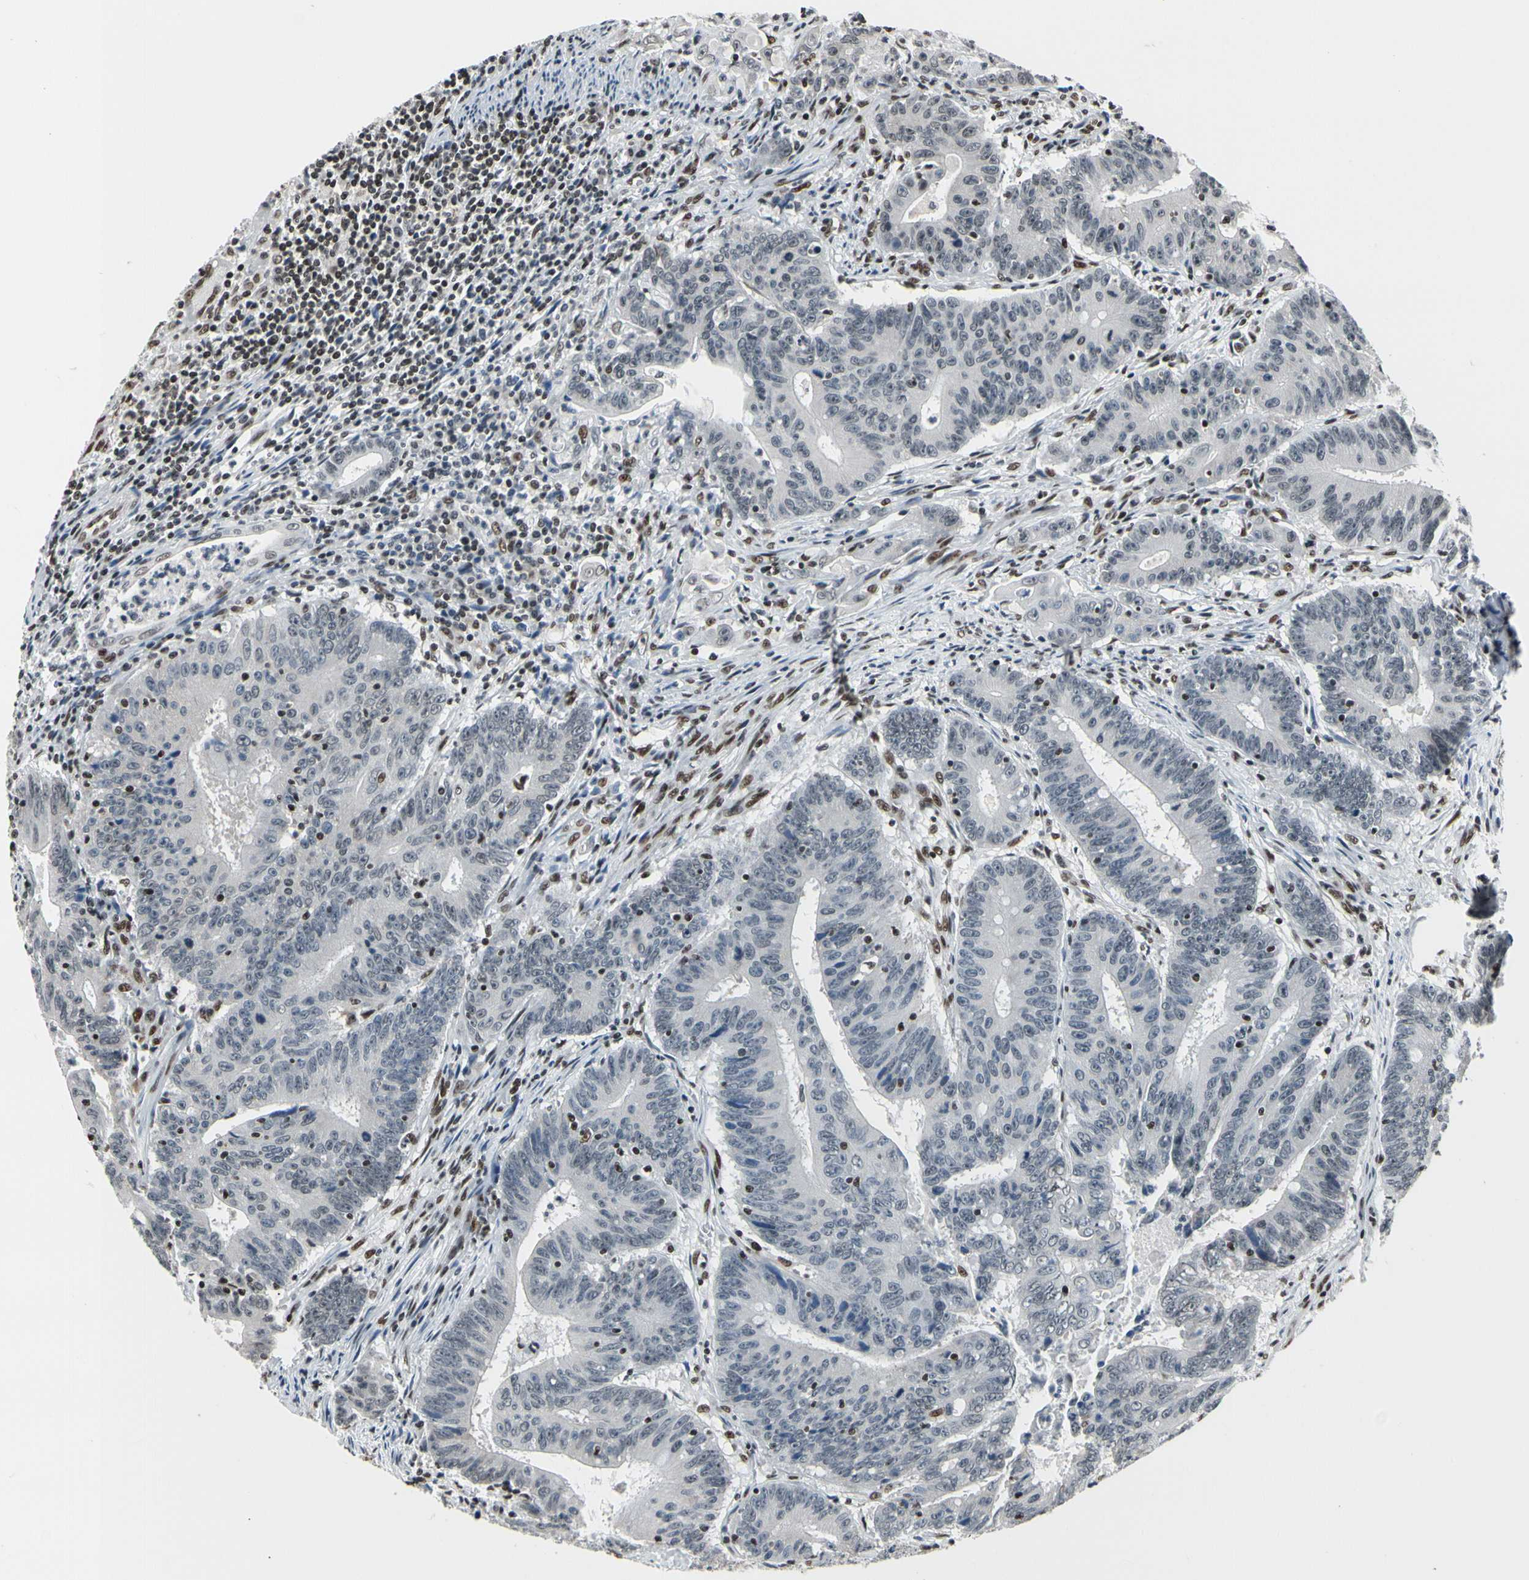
{"staining": {"intensity": "negative", "quantity": "none", "location": "none"}, "tissue": "colorectal cancer", "cell_type": "Tumor cells", "image_type": "cancer", "snomed": [{"axis": "morphology", "description": "Adenocarcinoma, NOS"}, {"axis": "topography", "description": "Colon"}], "caption": "High power microscopy micrograph of an immunohistochemistry (IHC) histopathology image of adenocarcinoma (colorectal), revealing no significant staining in tumor cells.", "gene": "RECQL", "patient": {"sex": "male", "age": 45}}